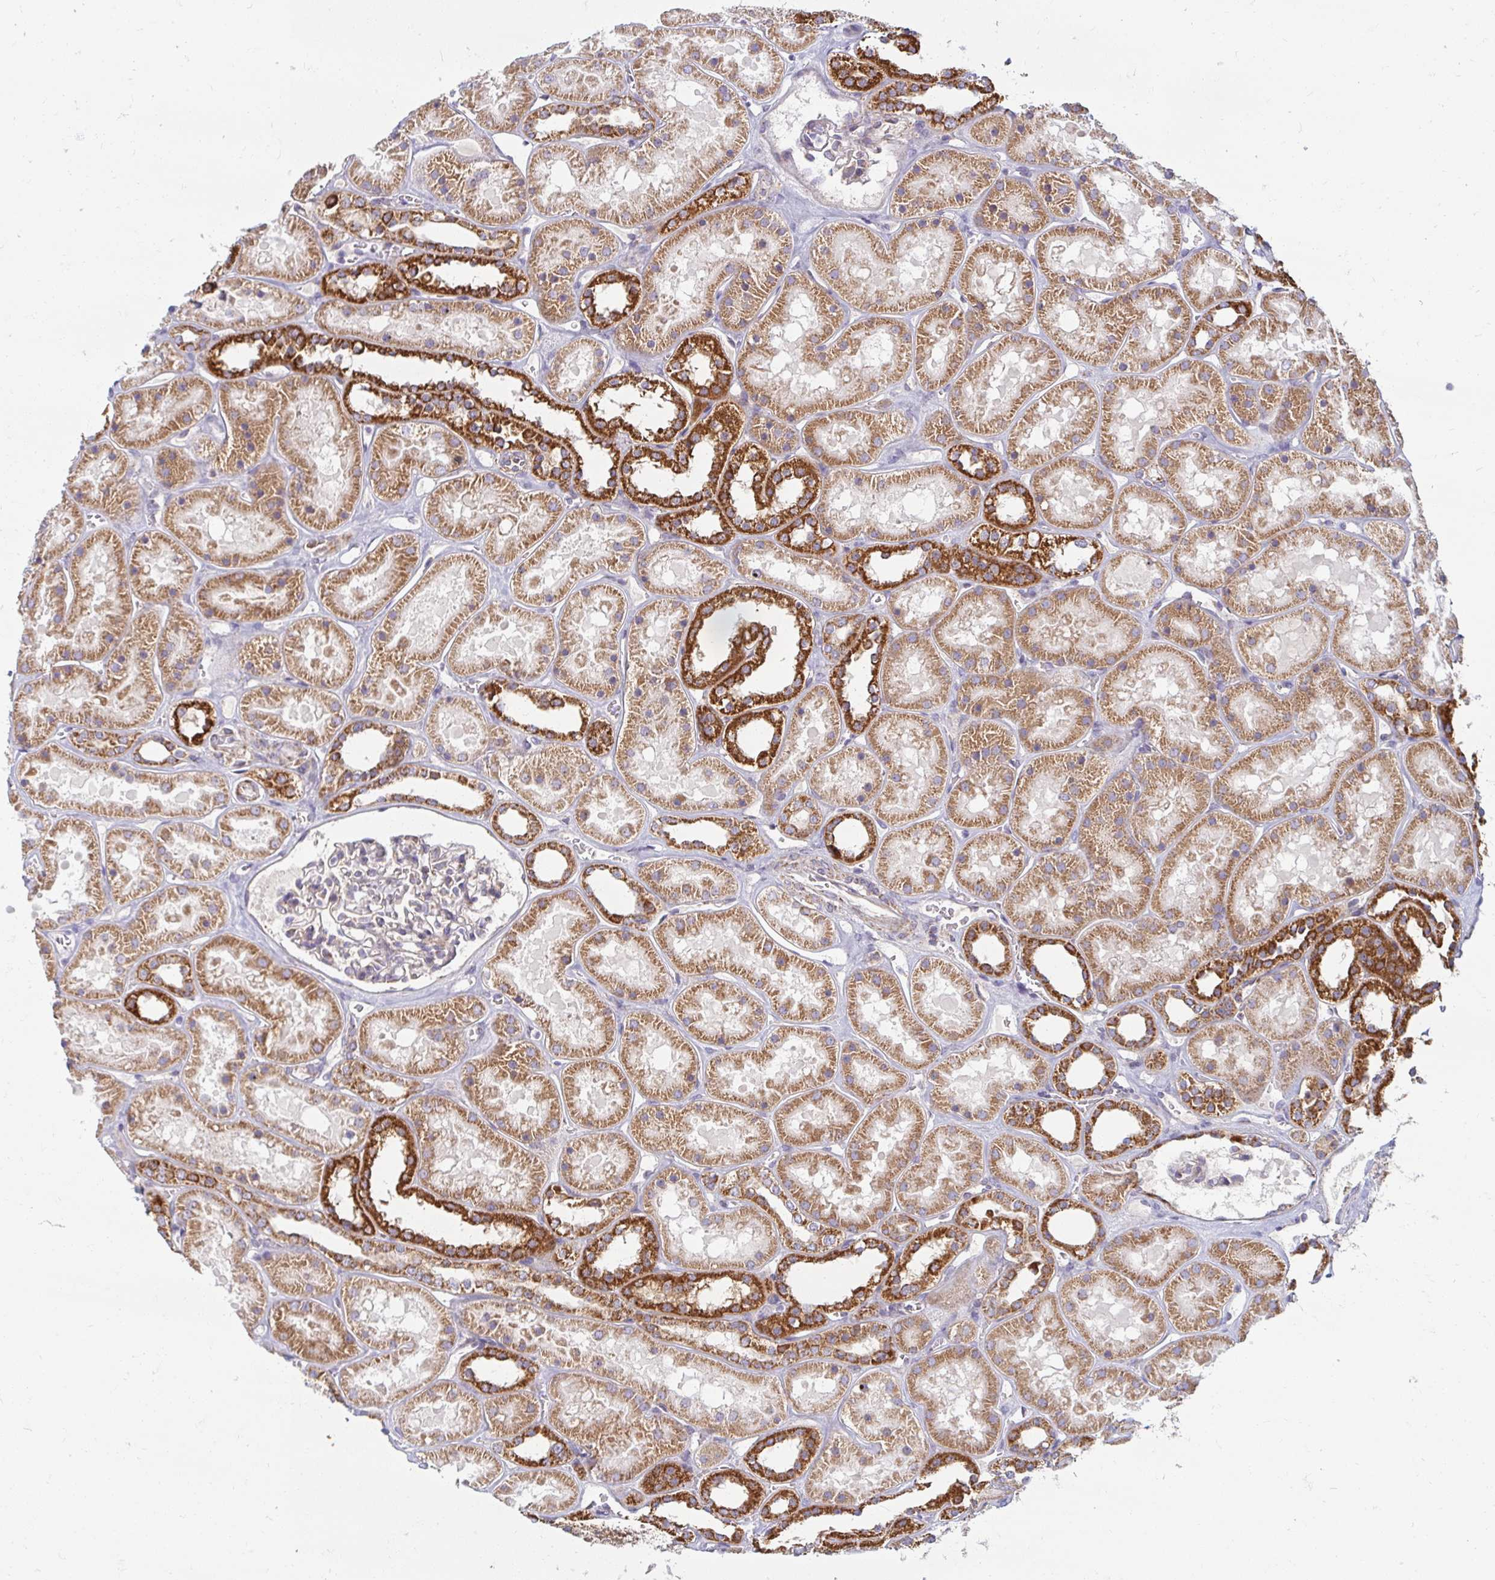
{"staining": {"intensity": "weak", "quantity": "<25%", "location": "cytoplasmic/membranous"}, "tissue": "kidney", "cell_type": "Cells in glomeruli", "image_type": "normal", "snomed": [{"axis": "morphology", "description": "Normal tissue, NOS"}, {"axis": "topography", "description": "Kidney"}], "caption": "This is an immunohistochemistry (IHC) image of unremarkable kidney. There is no staining in cells in glomeruli.", "gene": "SKP2", "patient": {"sex": "female", "age": 41}}